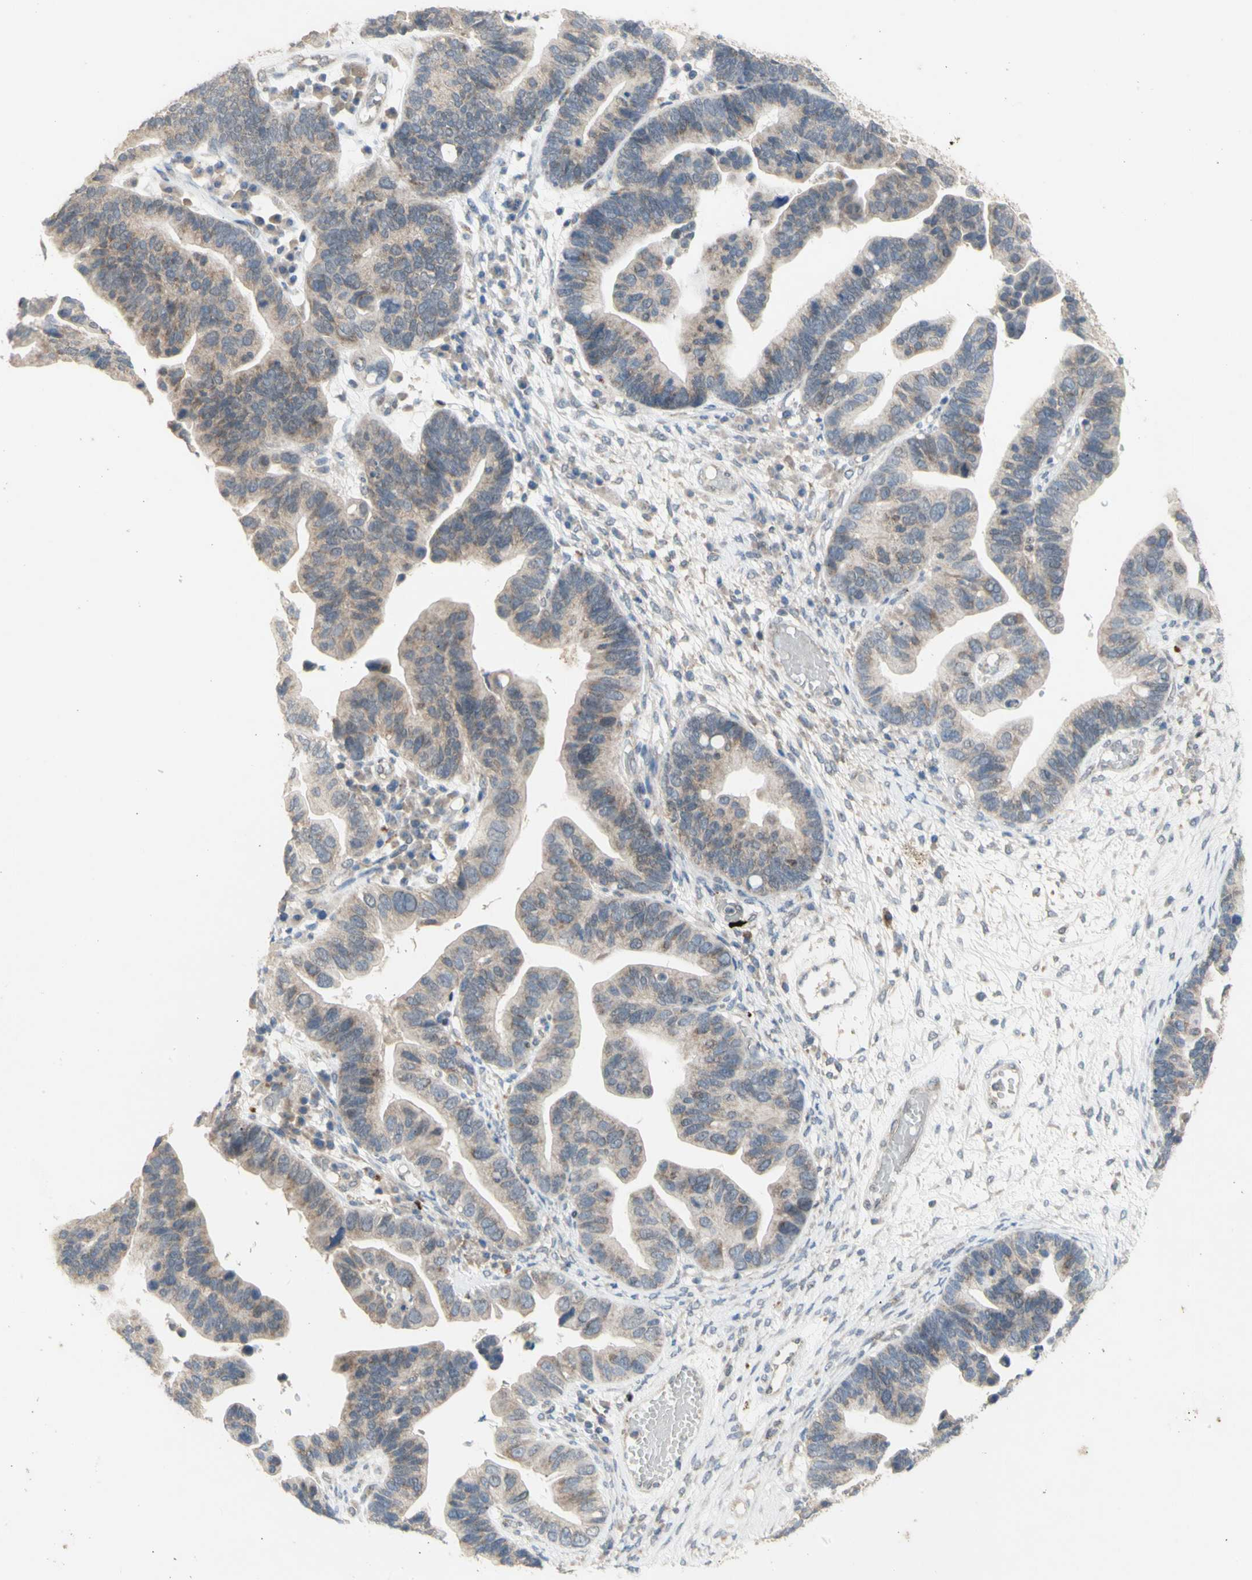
{"staining": {"intensity": "weak", "quantity": ">75%", "location": "cytoplasmic/membranous"}, "tissue": "ovarian cancer", "cell_type": "Tumor cells", "image_type": "cancer", "snomed": [{"axis": "morphology", "description": "Cystadenocarcinoma, serous, NOS"}, {"axis": "topography", "description": "Ovary"}], "caption": "Immunohistochemistry (IHC) micrograph of neoplastic tissue: serous cystadenocarcinoma (ovarian) stained using immunohistochemistry displays low levels of weak protein expression localized specifically in the cytoplasmic/membranous of tumor cells, appearing as a cytoplasmic/membranous brown color.", "gene": "NLRP1", "patient": {"sex": "female", "age": 56}}